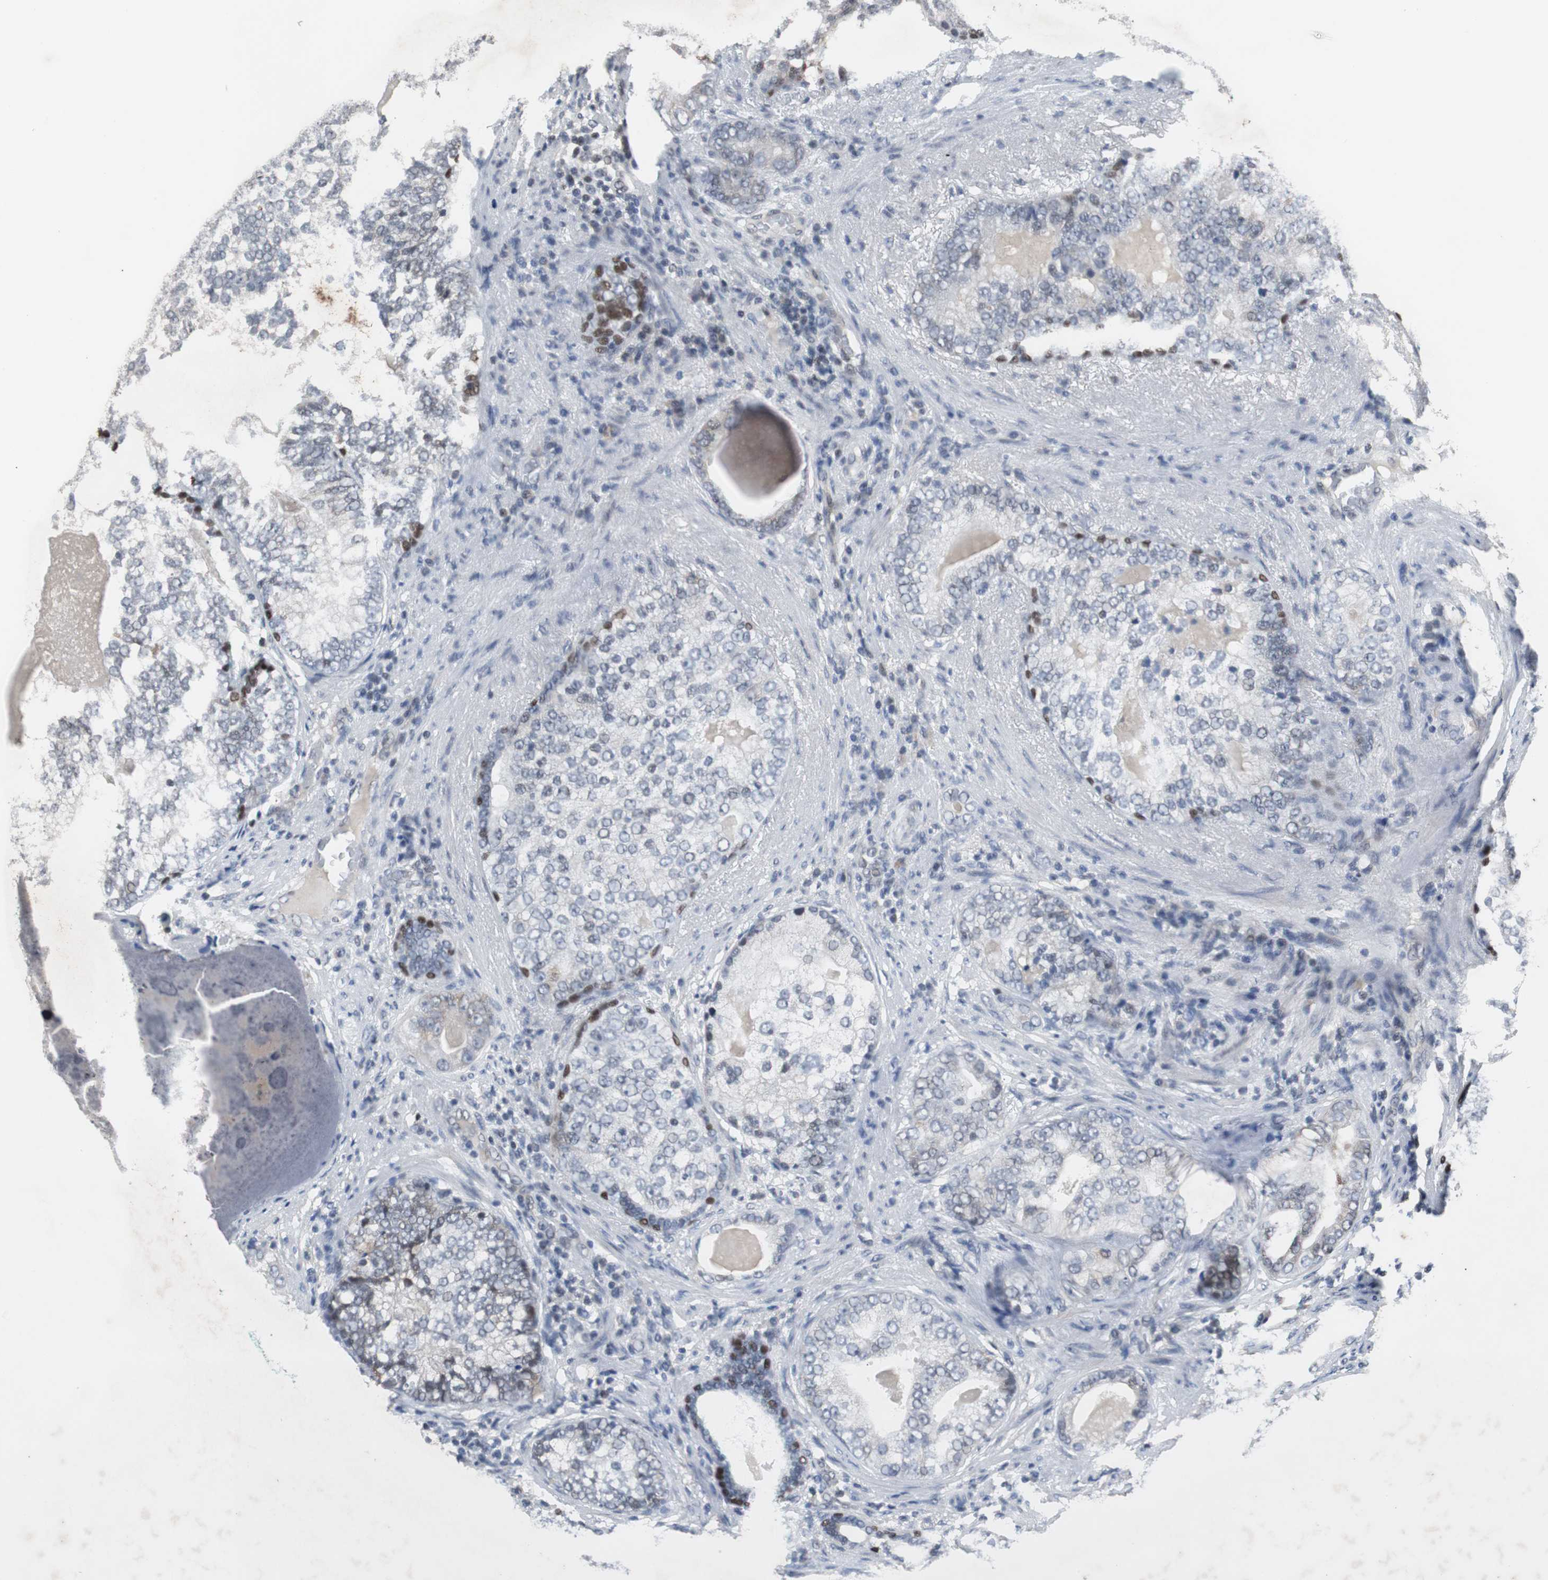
{"staining": {"intensity": "weak", "quantity": "<25%", "location": "cytoplasmic/membranous"}, "tissue": "prostate cancer", "cell_type": "Tumor cells", "image_type": "cancer", "snomed": [{"axis": "morphology", "description": "Adenocarcinoma, High grade"}, {"axis": "topography", "description": "Prostate"}], "caption": "DAB (3,3'-diaminobenzidine) immunohistochemical staining of human high-grade adenocarcinoma (prostate) reveals no significant positivity in tumor cells. (Brightfield microscopy of DAB immunohistochemistry at high magnification).", "gene": "TP63", "patient": {"sex": "male", "age": 66}}